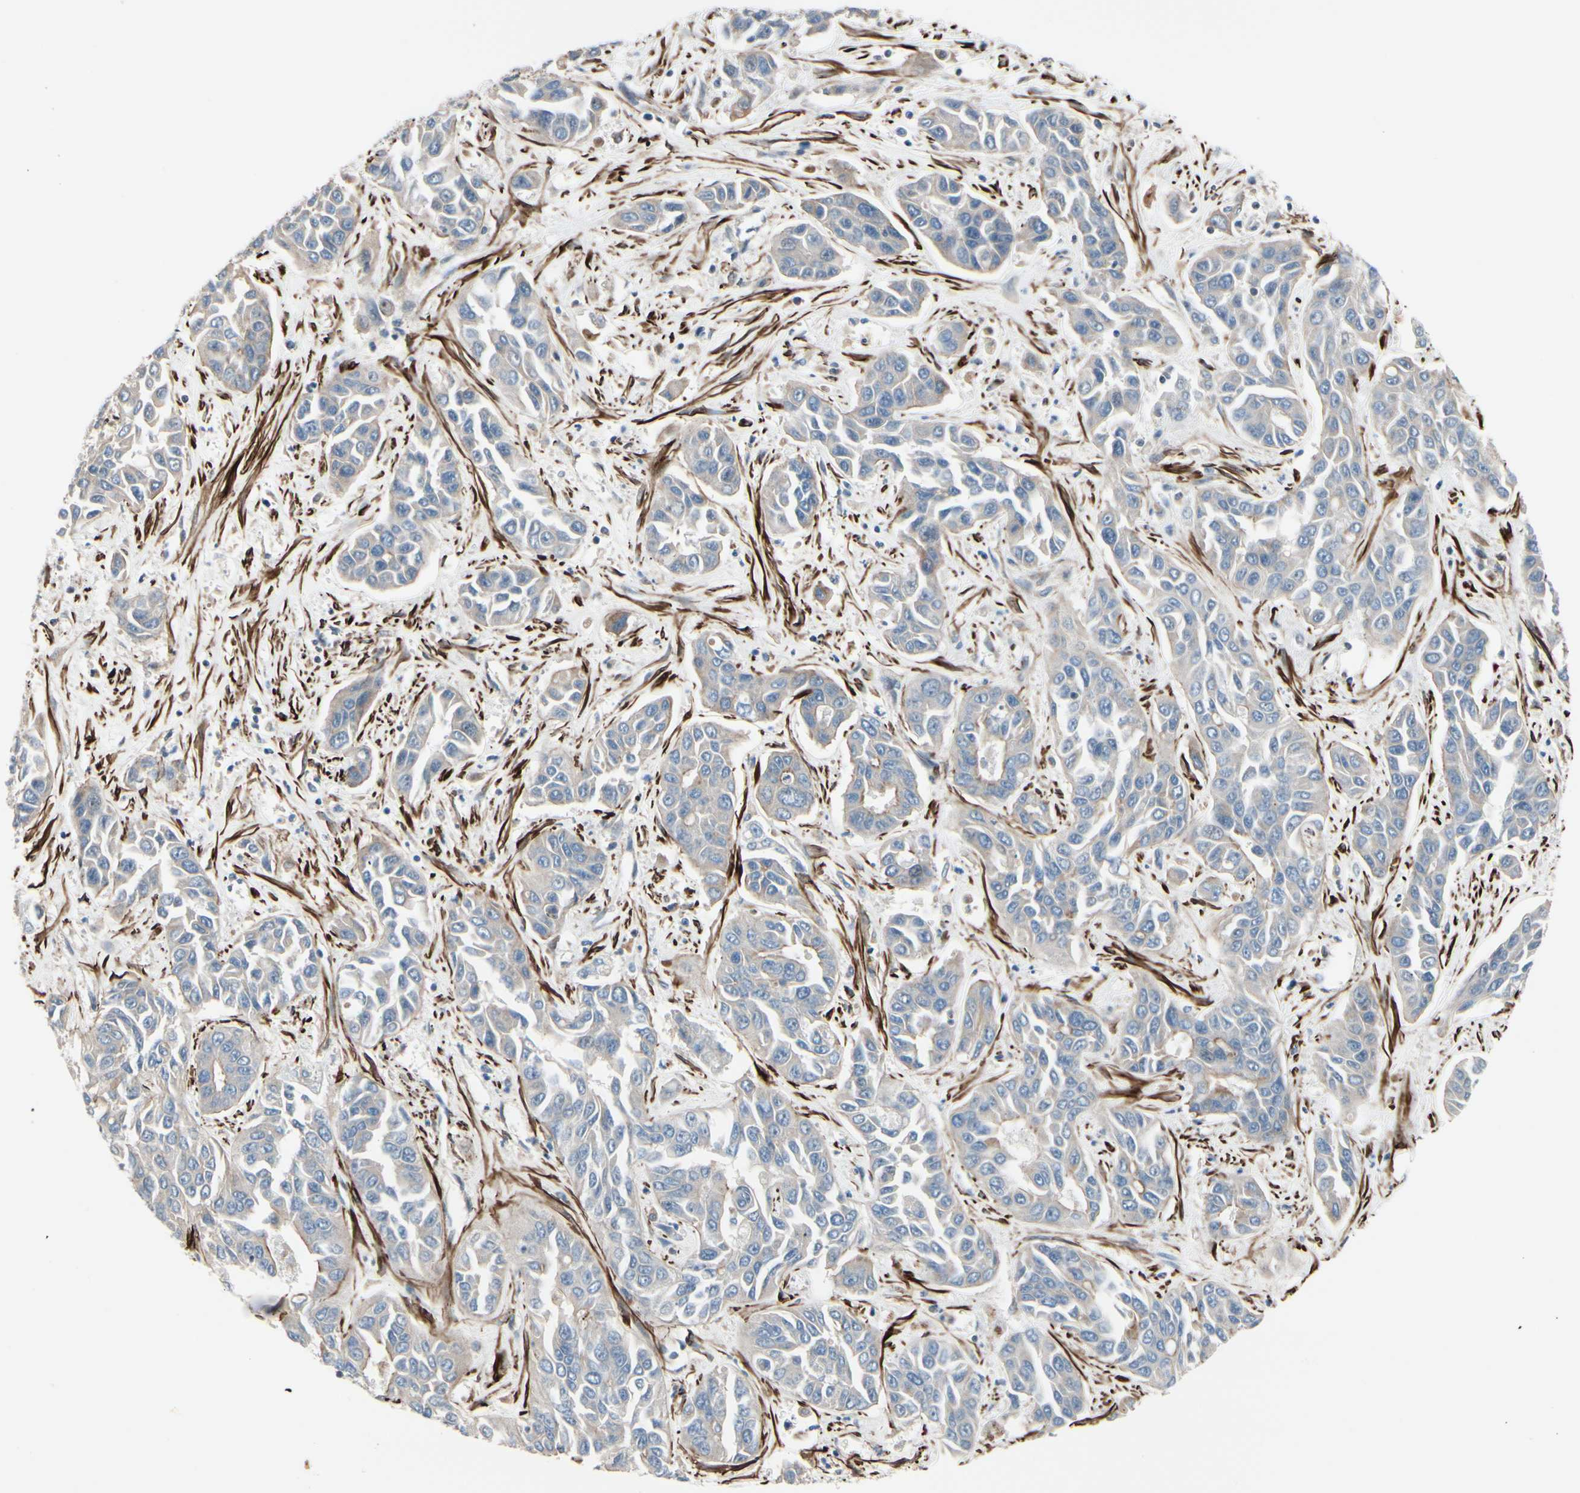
{"staining": {"intensity": "negative", "quantity": "none", "location": "none"}, "tissue": "liver cancer", "cell_type": "Tumor cells", "image_type": "cancer", "snomed": [{"axis": "morphology", "description": "Cholangiocarcinoma"}, {"axis": "topography", "description": "Liver"}], "caption": "There is no significant staining in tumor cells of liver cancer (cholangiocarcinoma).", "gene": "TPM1", "patient": {"sex": "female", "age": 52}}